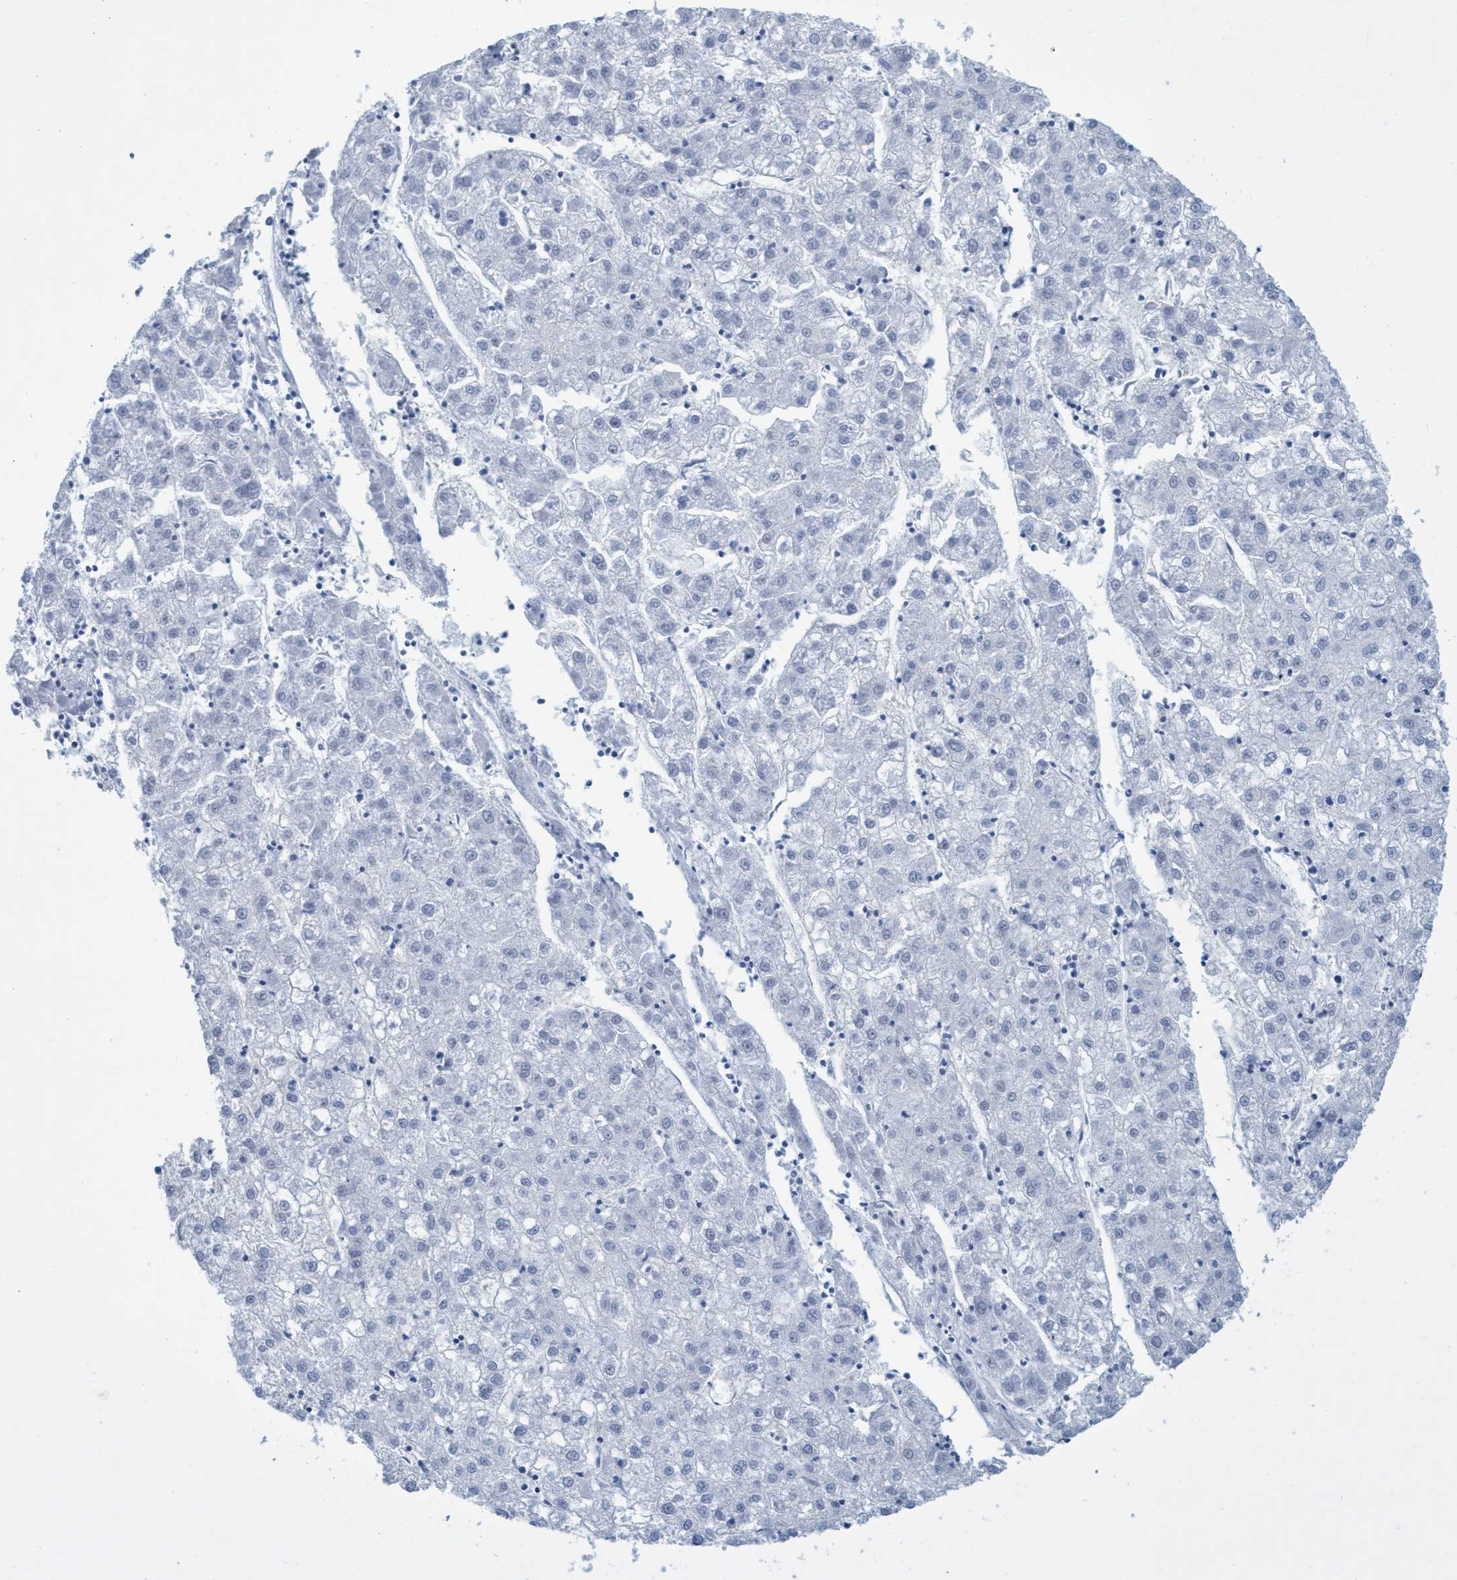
{"staining": {"intensity": "negative", "quantity": "none", "location": "none"}, "tissue": "liver cancer", "cell_type": "Tumor cells", "image_type": "cancer", "snomed": [{"axis": "morphology", "description": "Carcinoma, Hepatocellular, NOS"}, {"axis": "topography", "description": "Liver"}], "caption": "A micrograph of human liver cancer is negative for staining in tumor cells.", "gene": "R3HCC1", "patient": {"sex": "male", "age": 72}}